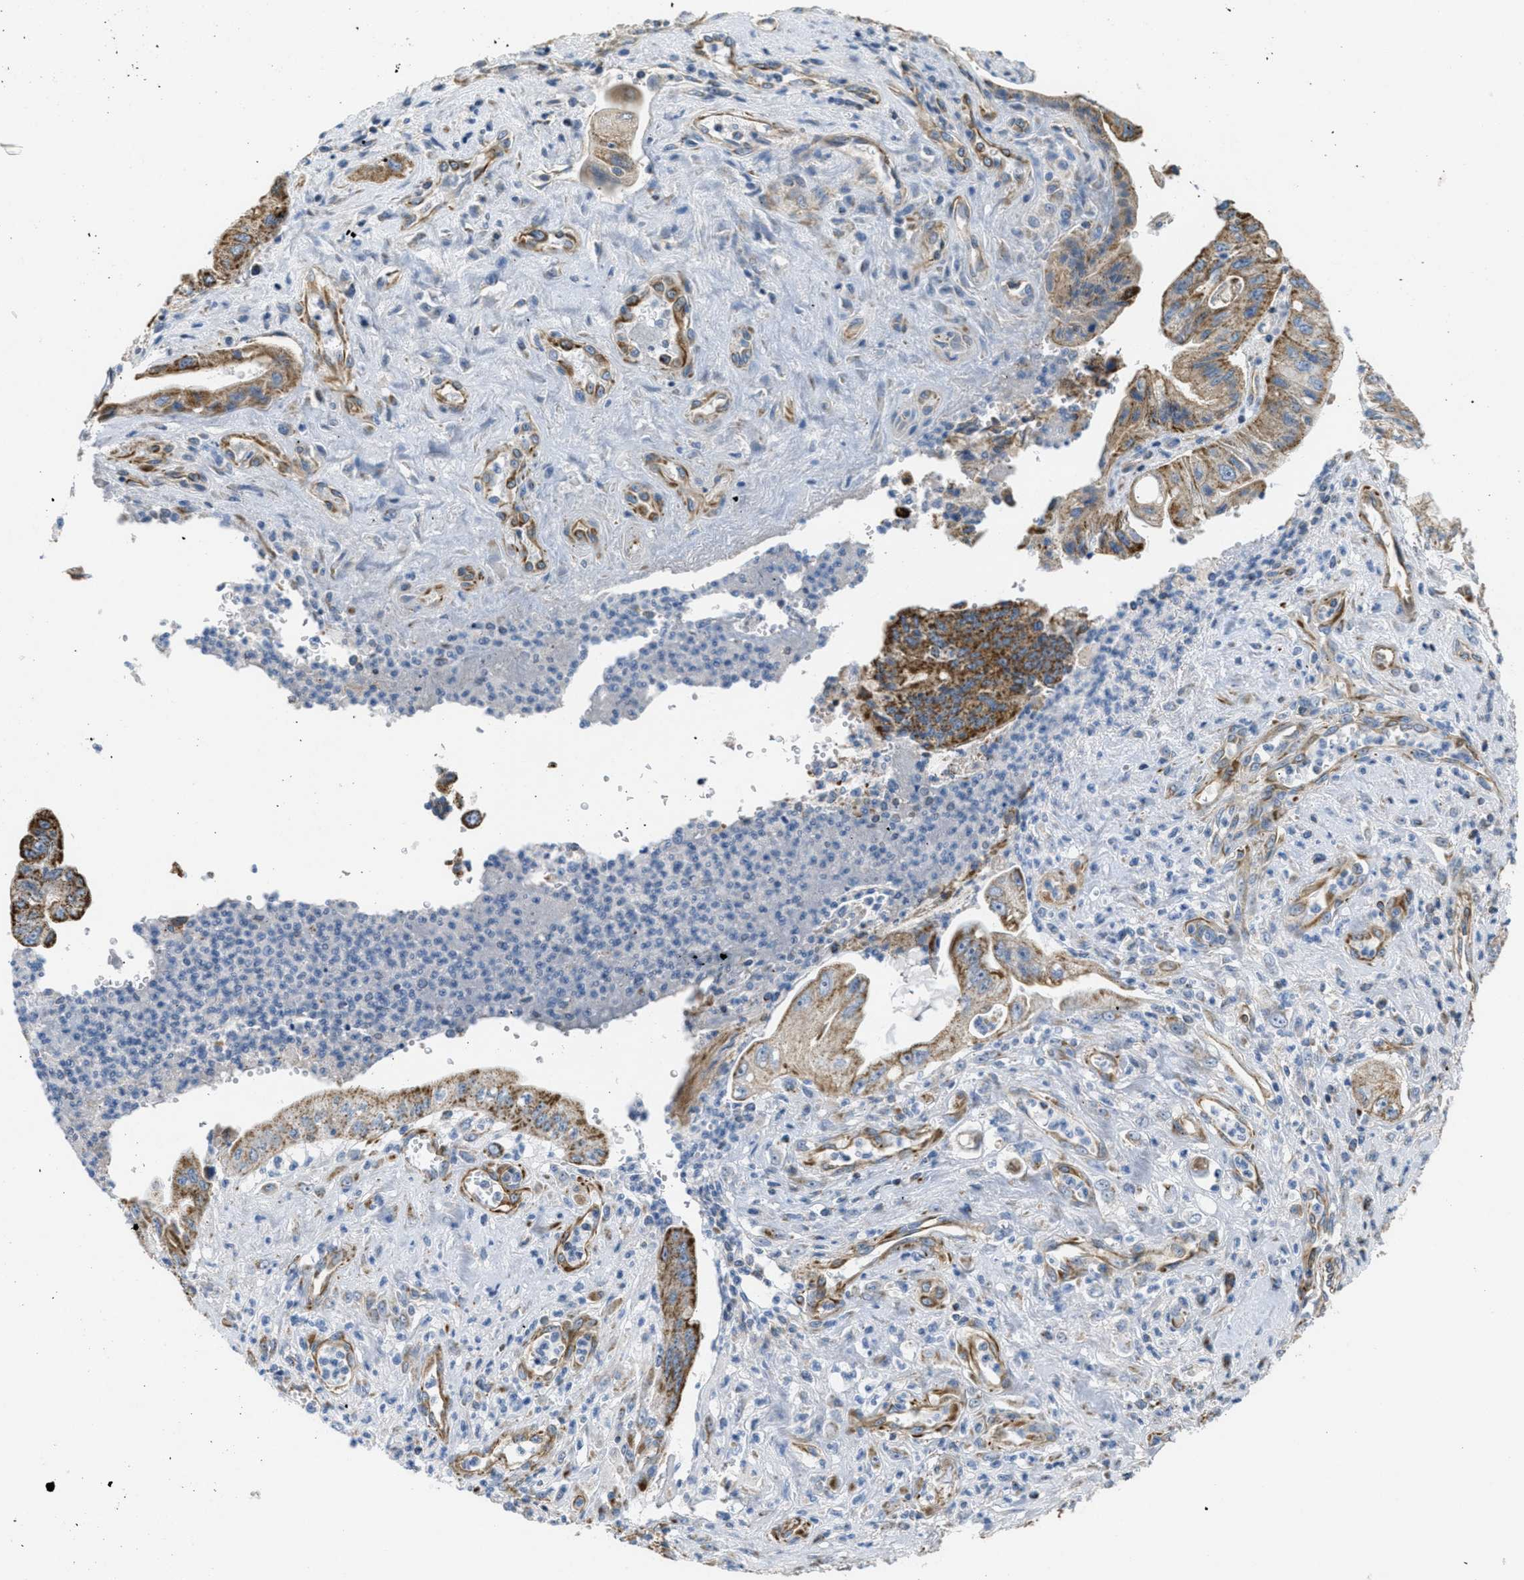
{"staining": {"intensity": "moderate", "quantity": ">75%", "location": "cytoplasmic/membranous"}, "tissue": "pancreatic cancer", "cell_type": "Tumor cells", "image_type": "cancer", "snomed": [{"axis": "morphology", "description": "Adenocarcinoma, NOS"}, {"axis": "topography", "description": "Pancreas"}], "caption": "This micrograph exhibits immunohistochemistry (IHC) staining of human pancreatic cancer (adenocarcinoma), with medium moderate cytoplasmic/membranous expression in about >75% of tumor cells.", "gene": "BTN3A1", "patient": {"sex": "female", "age": 73}}